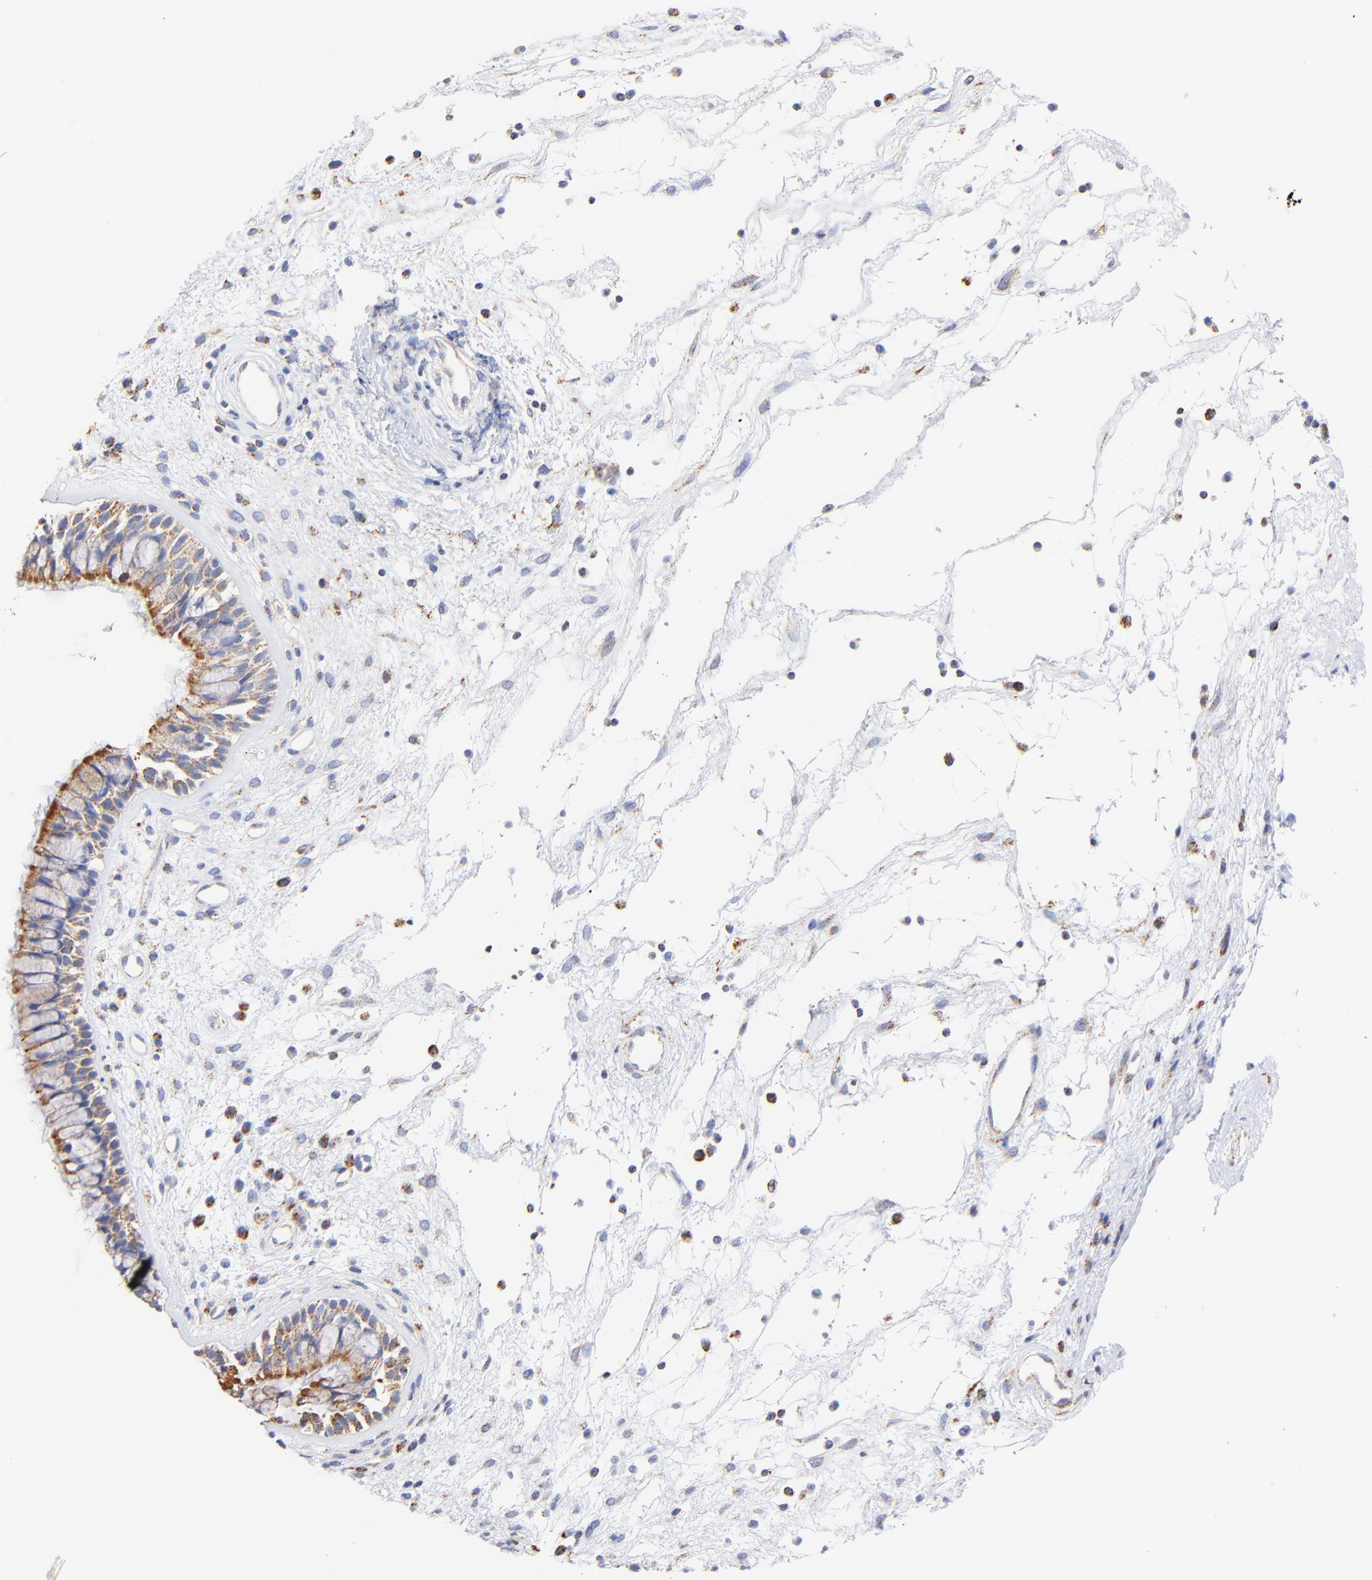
{"staining": {"intensity": "strong", "quantity": ">75%", "location": "cytoplasmic/membranous"}, "tissue": "nasopharynx", "cell_type": "Respiratory epithelial cells", "image_type": "normal", "snomed": [{"axis": "morphology", "description": "Normal tissue, NOS"}, {"axis": "morphology", "description": "Inflammation, NOS"}, {"axis": "topography", "description": "Nasopharynx"}], "caption": "Strong cytoplasmic/membranous staining is seen in approximately >75% of respiratory epithelial cells in normal nasopharynx.", "gene": "ATP5F1D", "patient": {"sex": "male", "age": 48}}